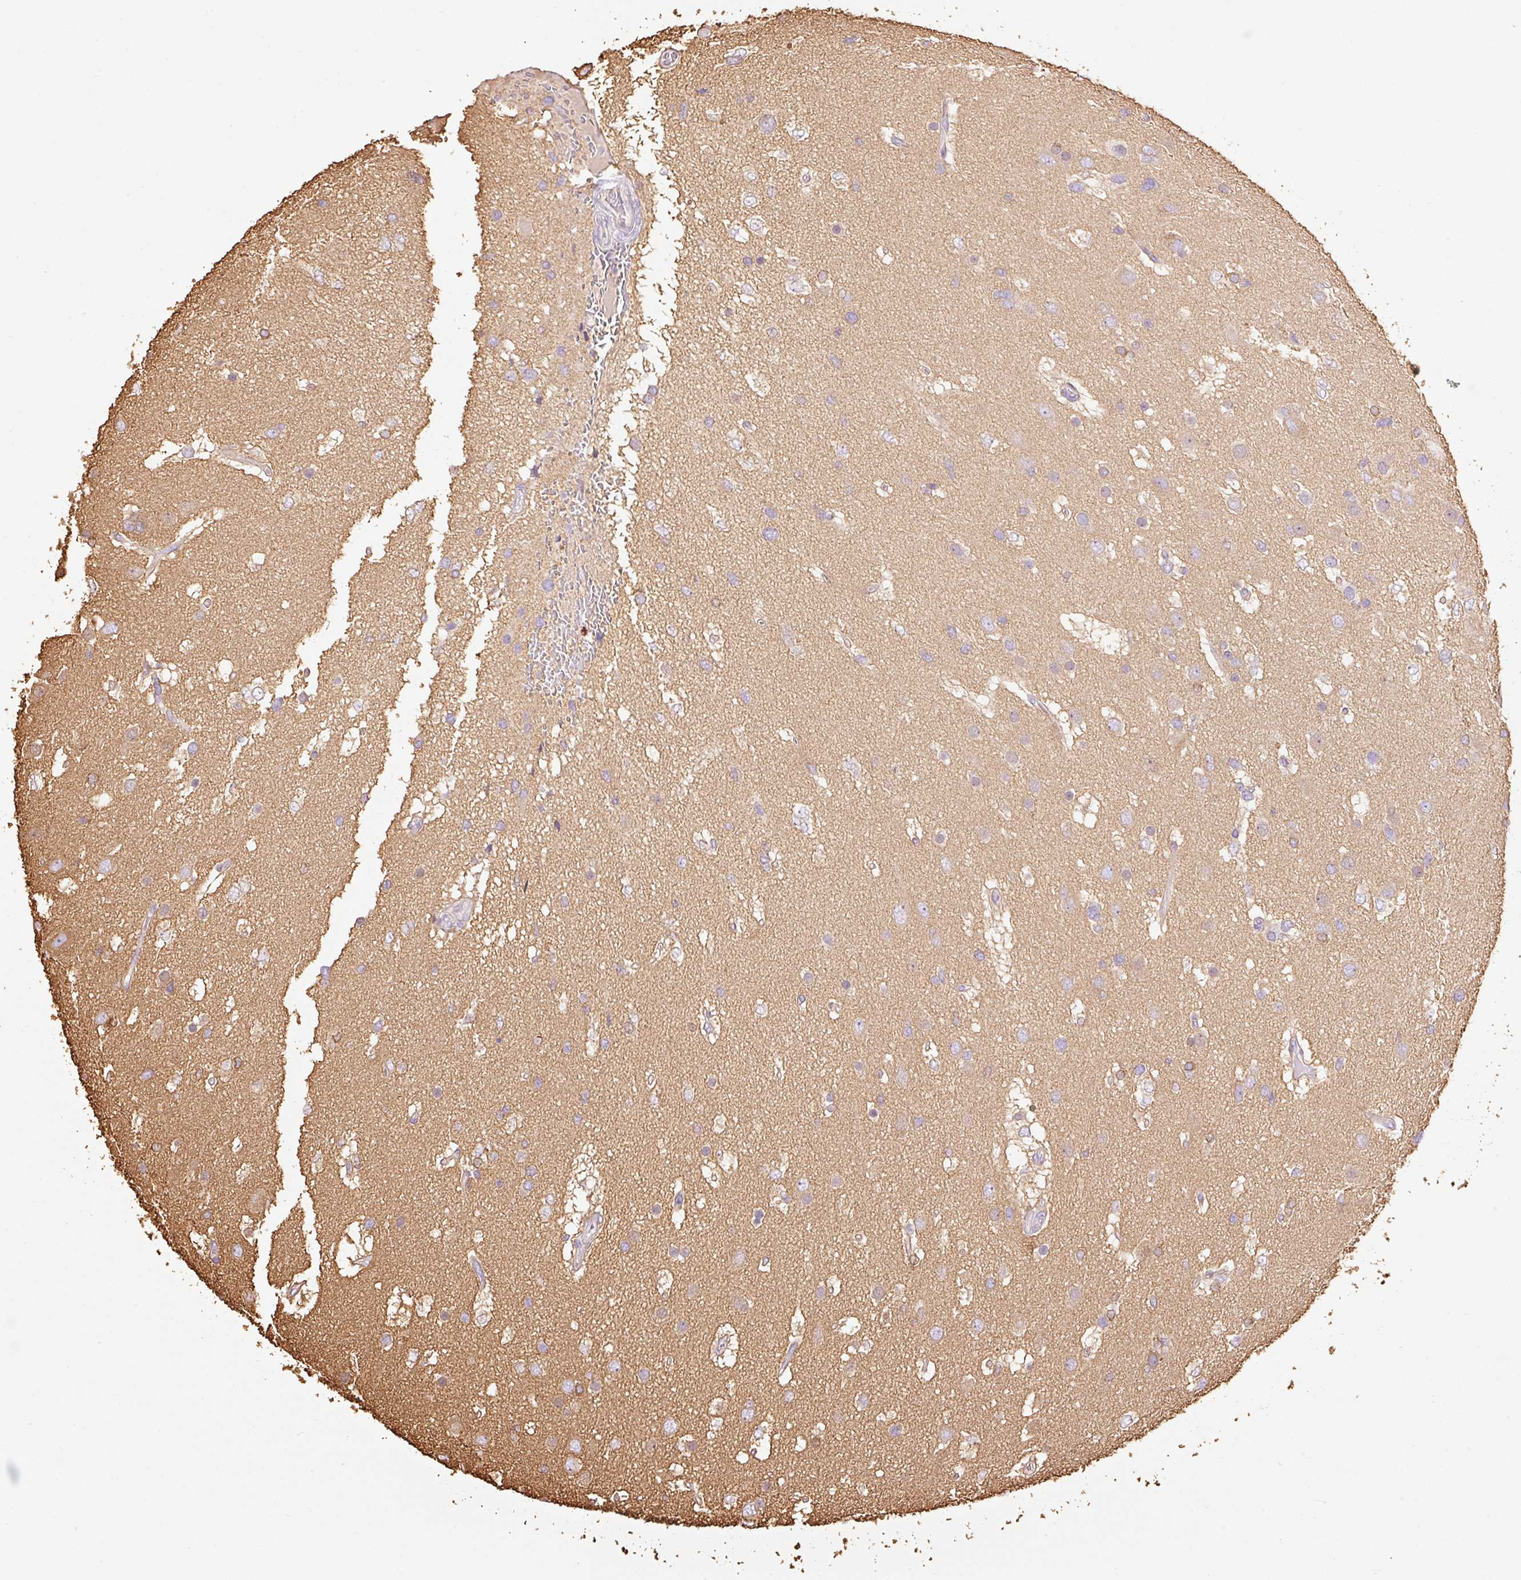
{"staining": {"intensity": "negative", "quantity": "none", "location": "none"}, "tissue": "glioma", "cell_type": "Tumor cells", "image_type": "cancer", "snomed": [{"axis": "morphology", "description": "Glioma, malignant, High grade"}, {"axis": "topography", "description": "Brain"}], "caption": "IHC of human glioma exhibits no positivity in tumor cells.", "gene": "IL10RB", "patient": {"sex": "male", "age": 53}}